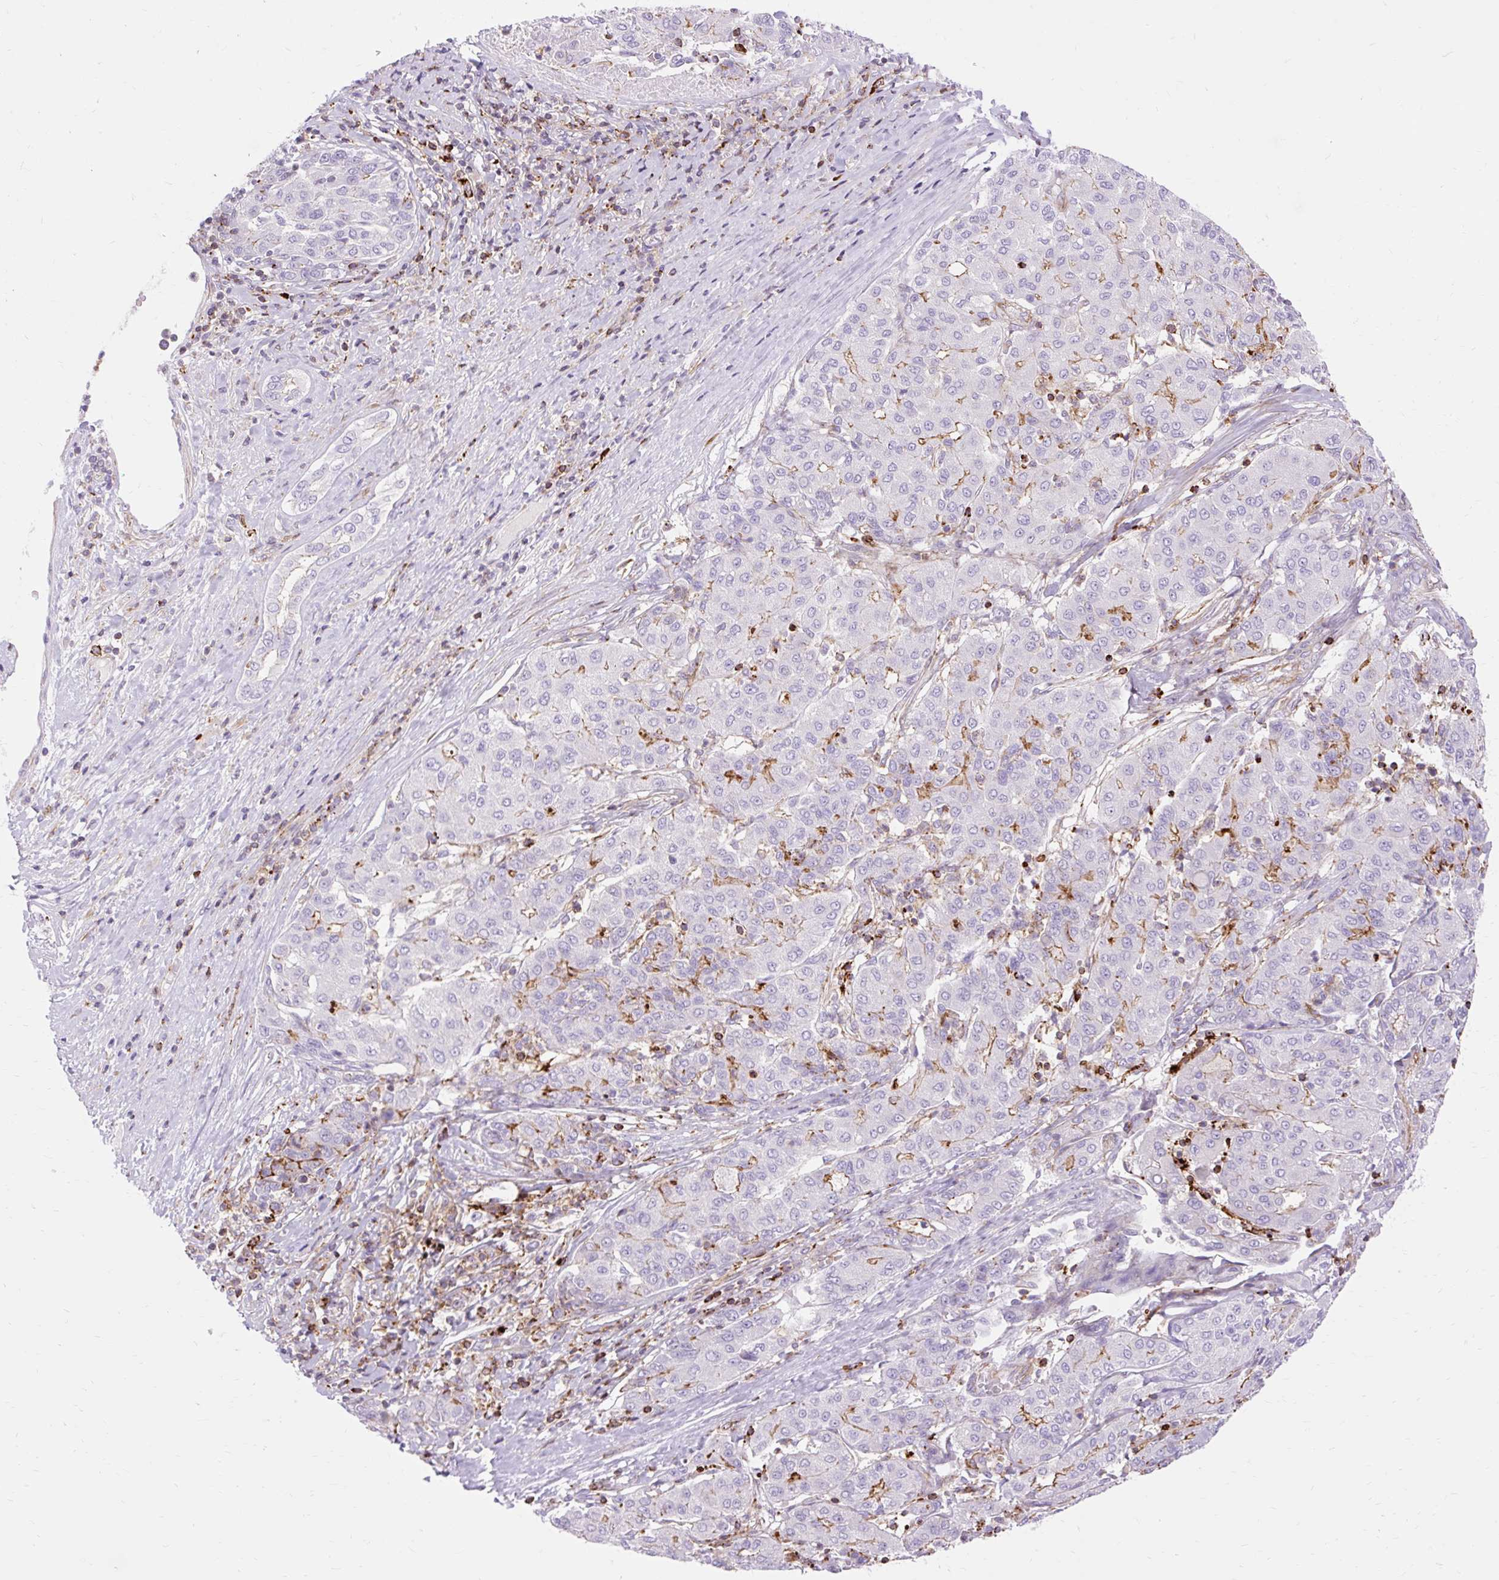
{"staining": {"intensity": "moderate", "quantity": "<25%", "location": "cytoplasmic/membranous"}, "tissue": "liver cancer", "cell_type": "Tumor cells", "image_type": "cancer", "snomed": [{"axis": "morphology", "description": "Carcinoma, Hepatocellular, NOS"}, {"axis": "topography", "description": "Liver"}], "caption": "IHC of hepatocellular carcinoma (liver) demonstrates low levels of moderate cytoplasmic/membranous positivity in about <25% of tumor cells. Using DAB (brown) and hematoxylin (blue) stains, captured at high magnification using brightfield microscopy.", "gene": "CORO7-PAM16", "patient": {"sex": "male", "age": 65}}